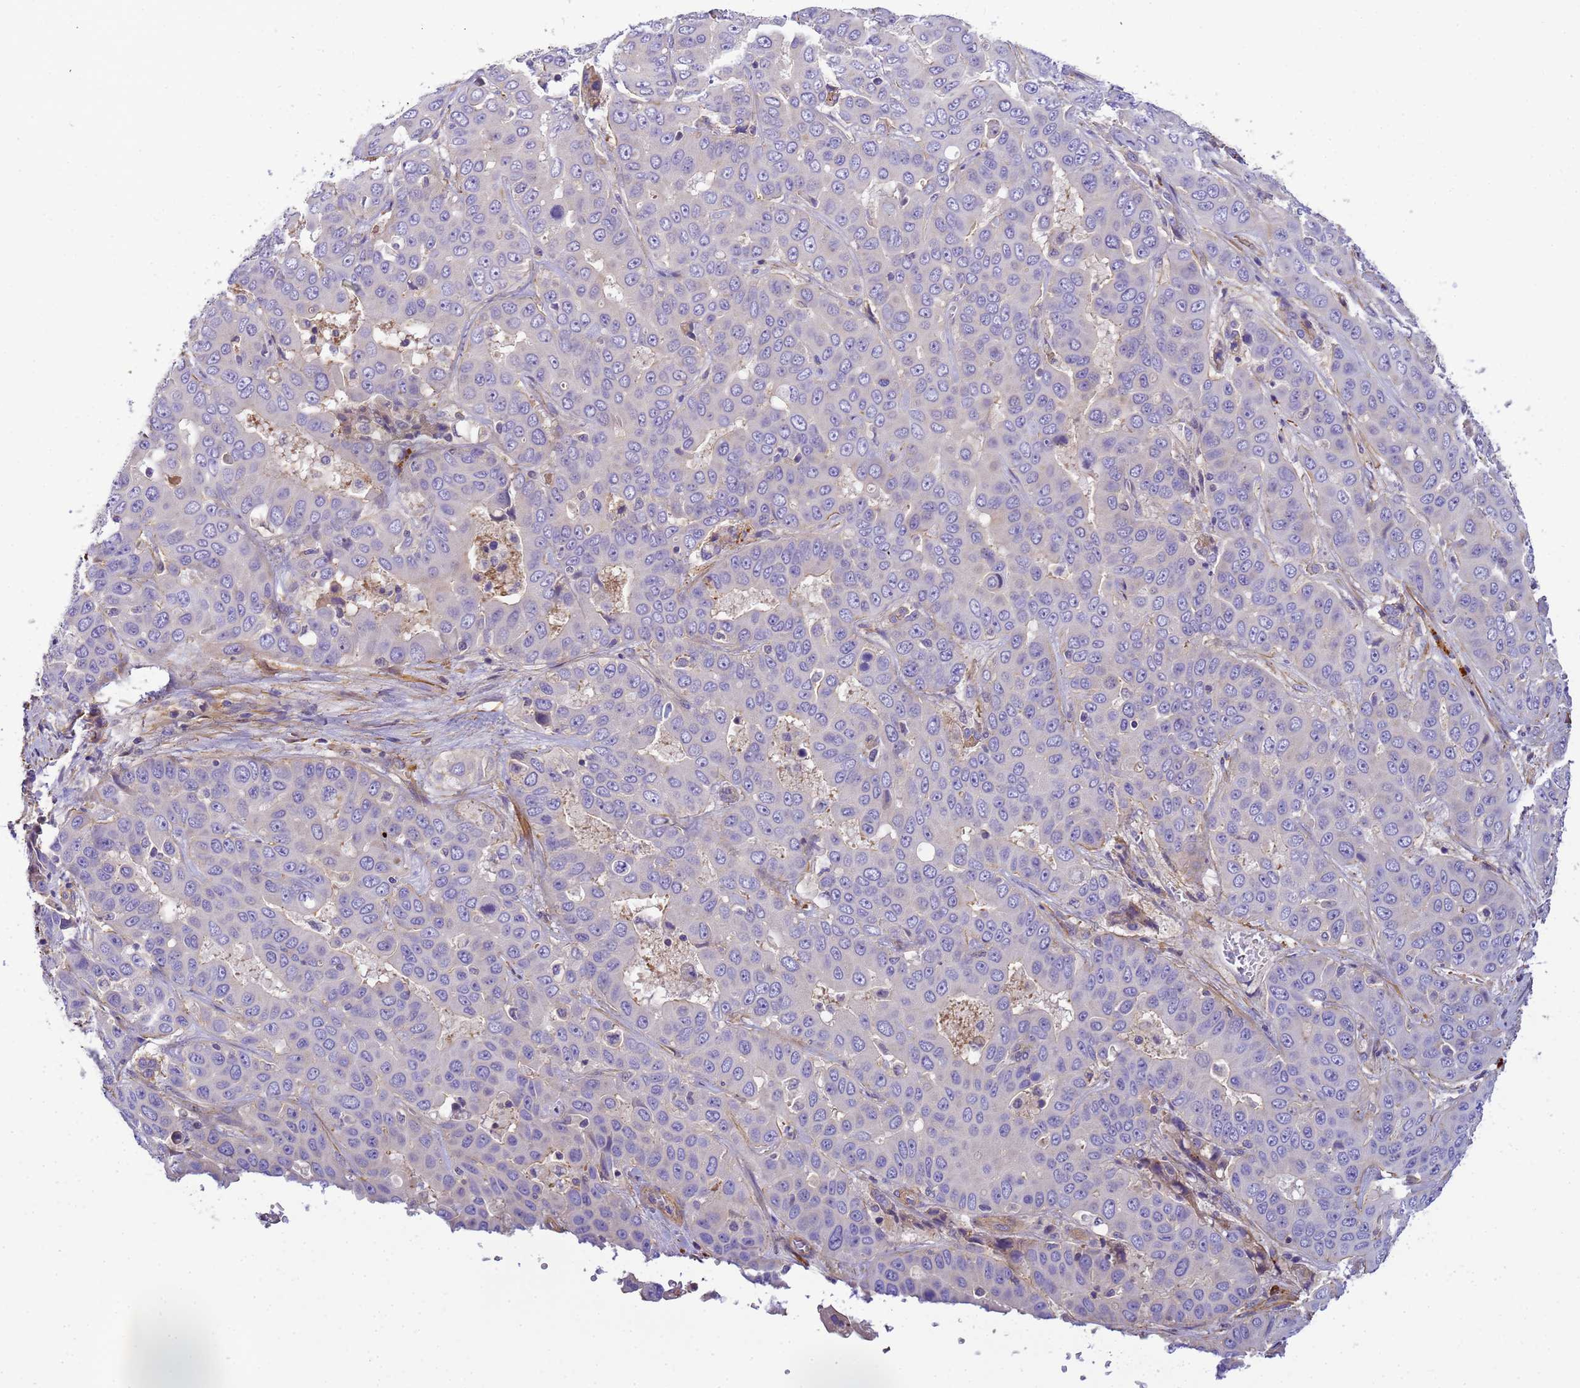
{"staining": {"intensity": "negative", "quantity": "none", "location": "none"}, "tissue": "liver cancer", "cell_type": "Tumor cells", "image_type": "cancer", "snomed": [{"axis": "morphology", "description": "Cholangiocarcinoma"}, {"axis": "topography", "description": "Liver"}], "caption": "An image of liver cancer stained for a protein exhibits no brown staining in tumor cells.", "gene": "MYL12A", "patient": {"sex": "female", "age": 52}}